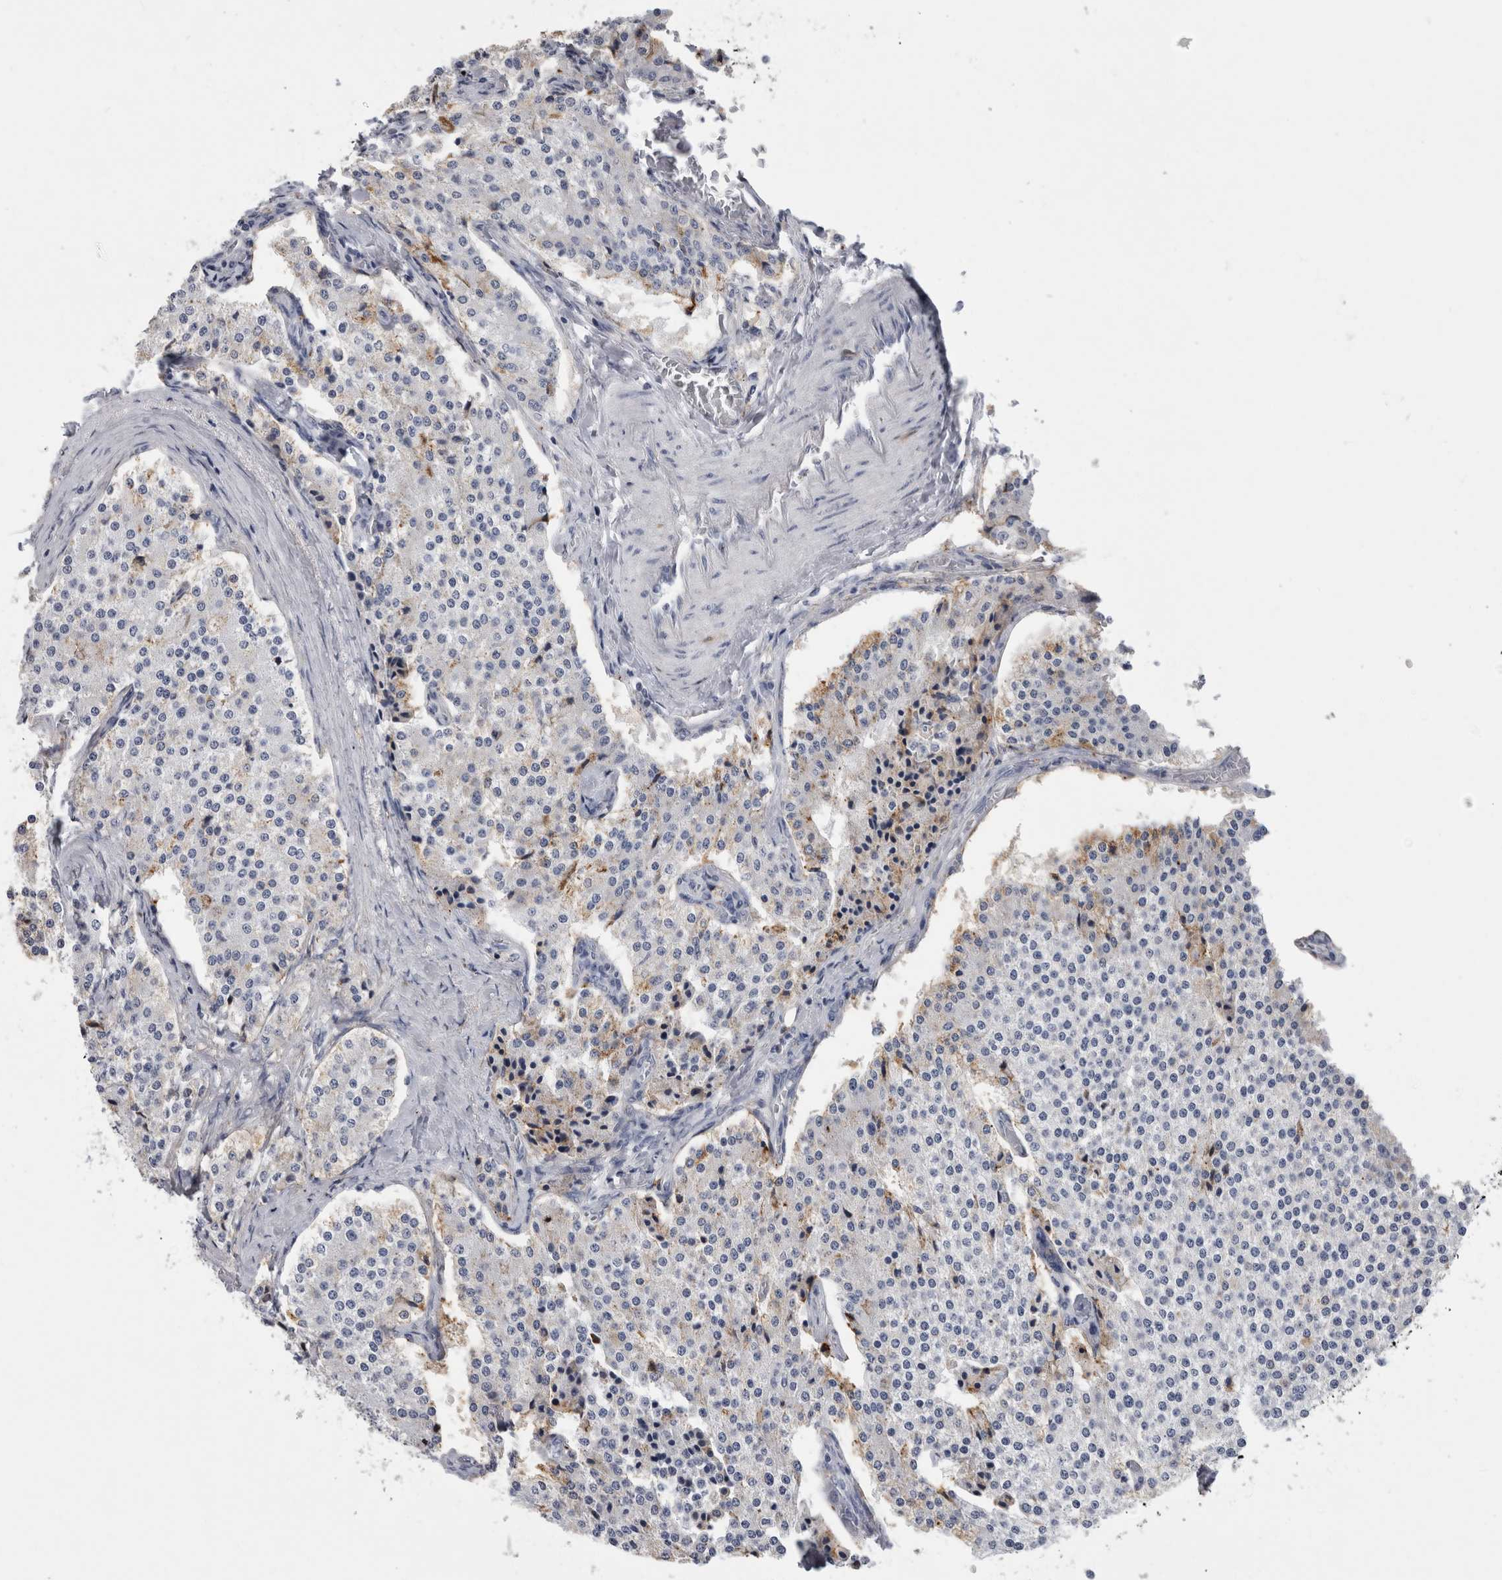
{"staining": {"intensity": "negative", "quantity": "none", "location": "none"}, "tissue": "carcinoid", "cell_type": "Tumor cells", "image_type": "cancer", "snomed": [{"axis": "morphology", "description": "Carcinoid, malignant, NOS"}, {"axis": "topography", "description": "Colon"}], "caption": "High power microscopy histopathology image of an IHC micrograph of carcinoid, revealing no significant expression in tumor cells.", "gene": "DNAJC24", "patient": {"sex": "female", "age": 52}}